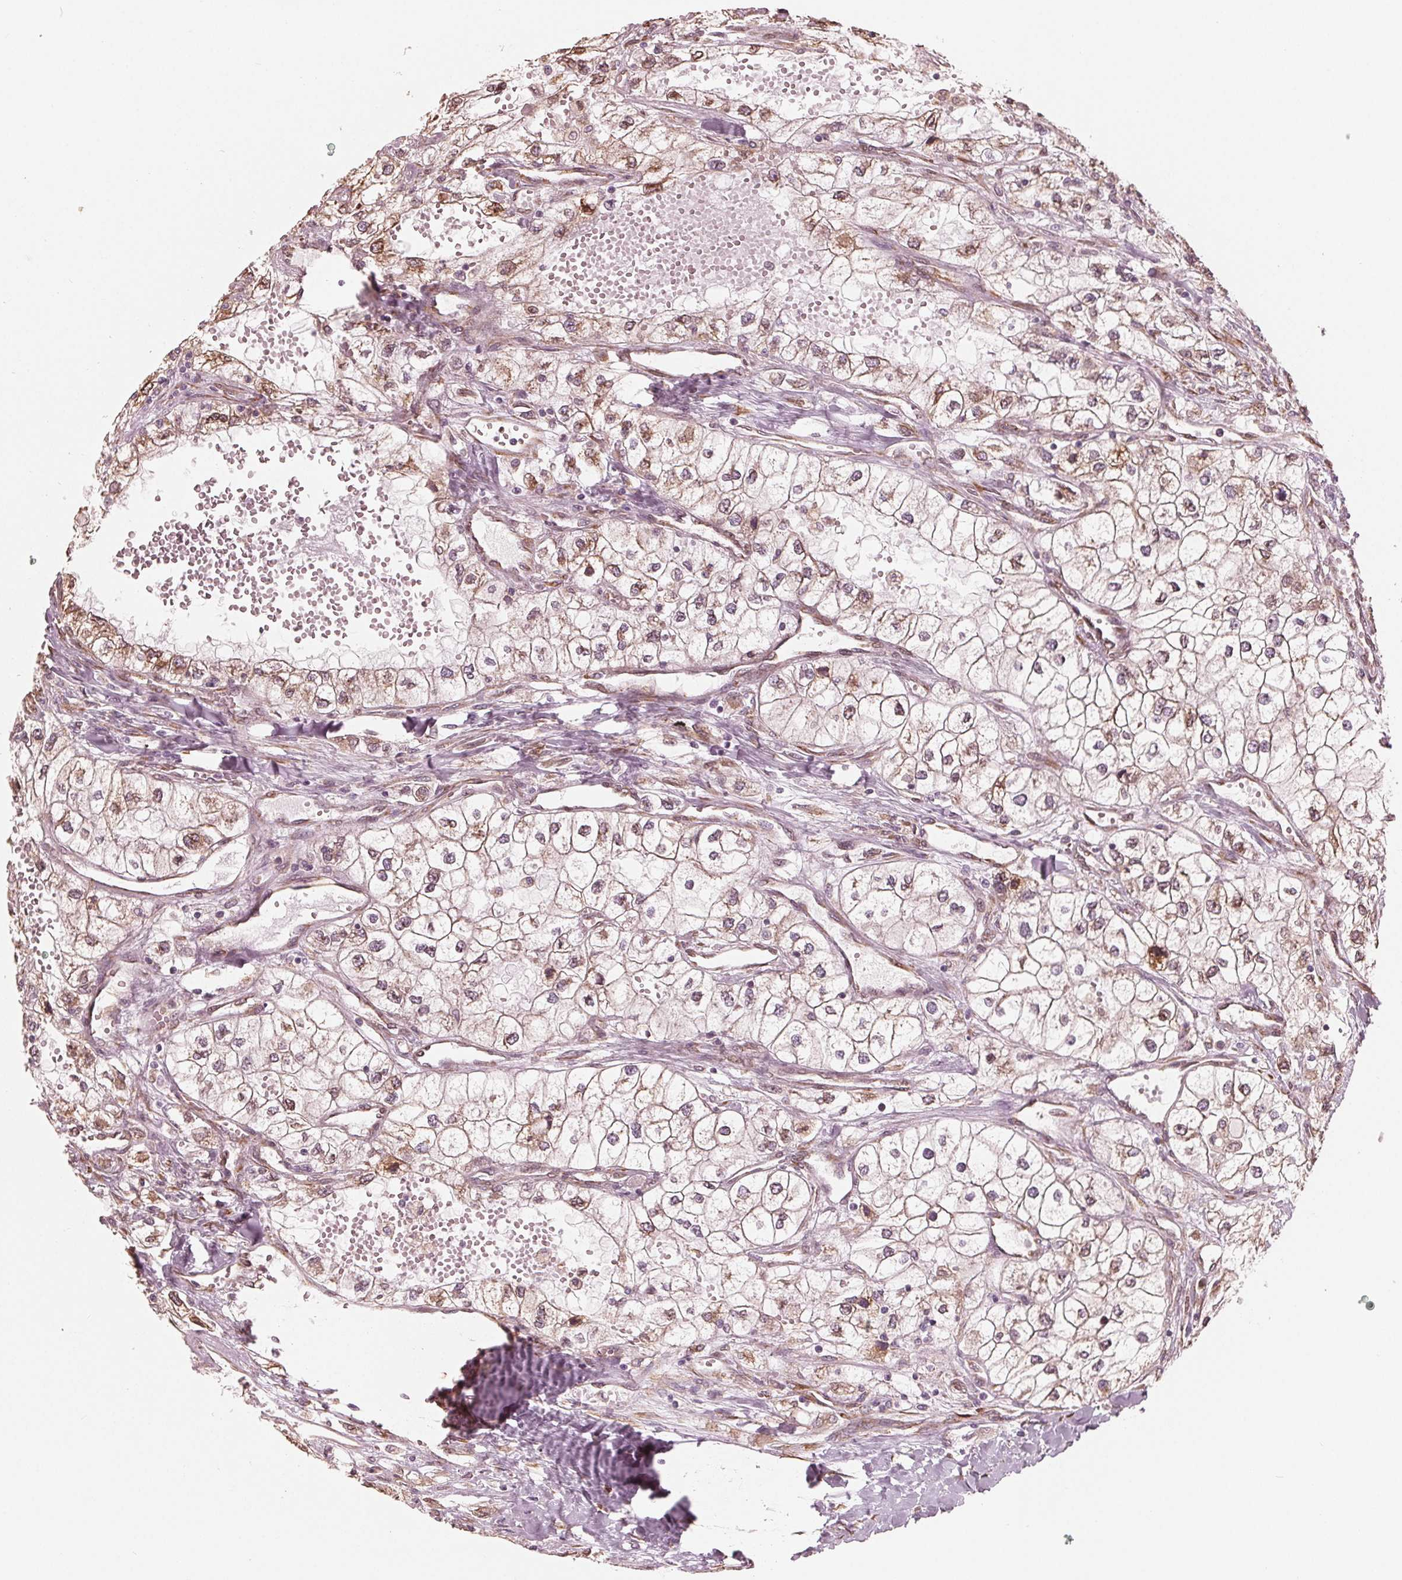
{"staining": {"intensity": "moderate", "quantity": ">75%", "location": "cytoplasmic/membranous"}, "tissue": "renal cancer", "cell_type": "Tumor cells", "image_type": "cancer", "snomed": [{"axis": "morphology", "description": "Adenocarcinoma, NOS"}, {"axis": "topography", "description": "Kidney"}], "caption": "This is an image of immunohistochemistry (IHC) staining of renal cancer (adenocarcinoma), which shows moderate expression in the cytoplasmic/membranous of tumor cells.", "gene": "IKBIP", "patient": {"sex": "male", "age": 59}}